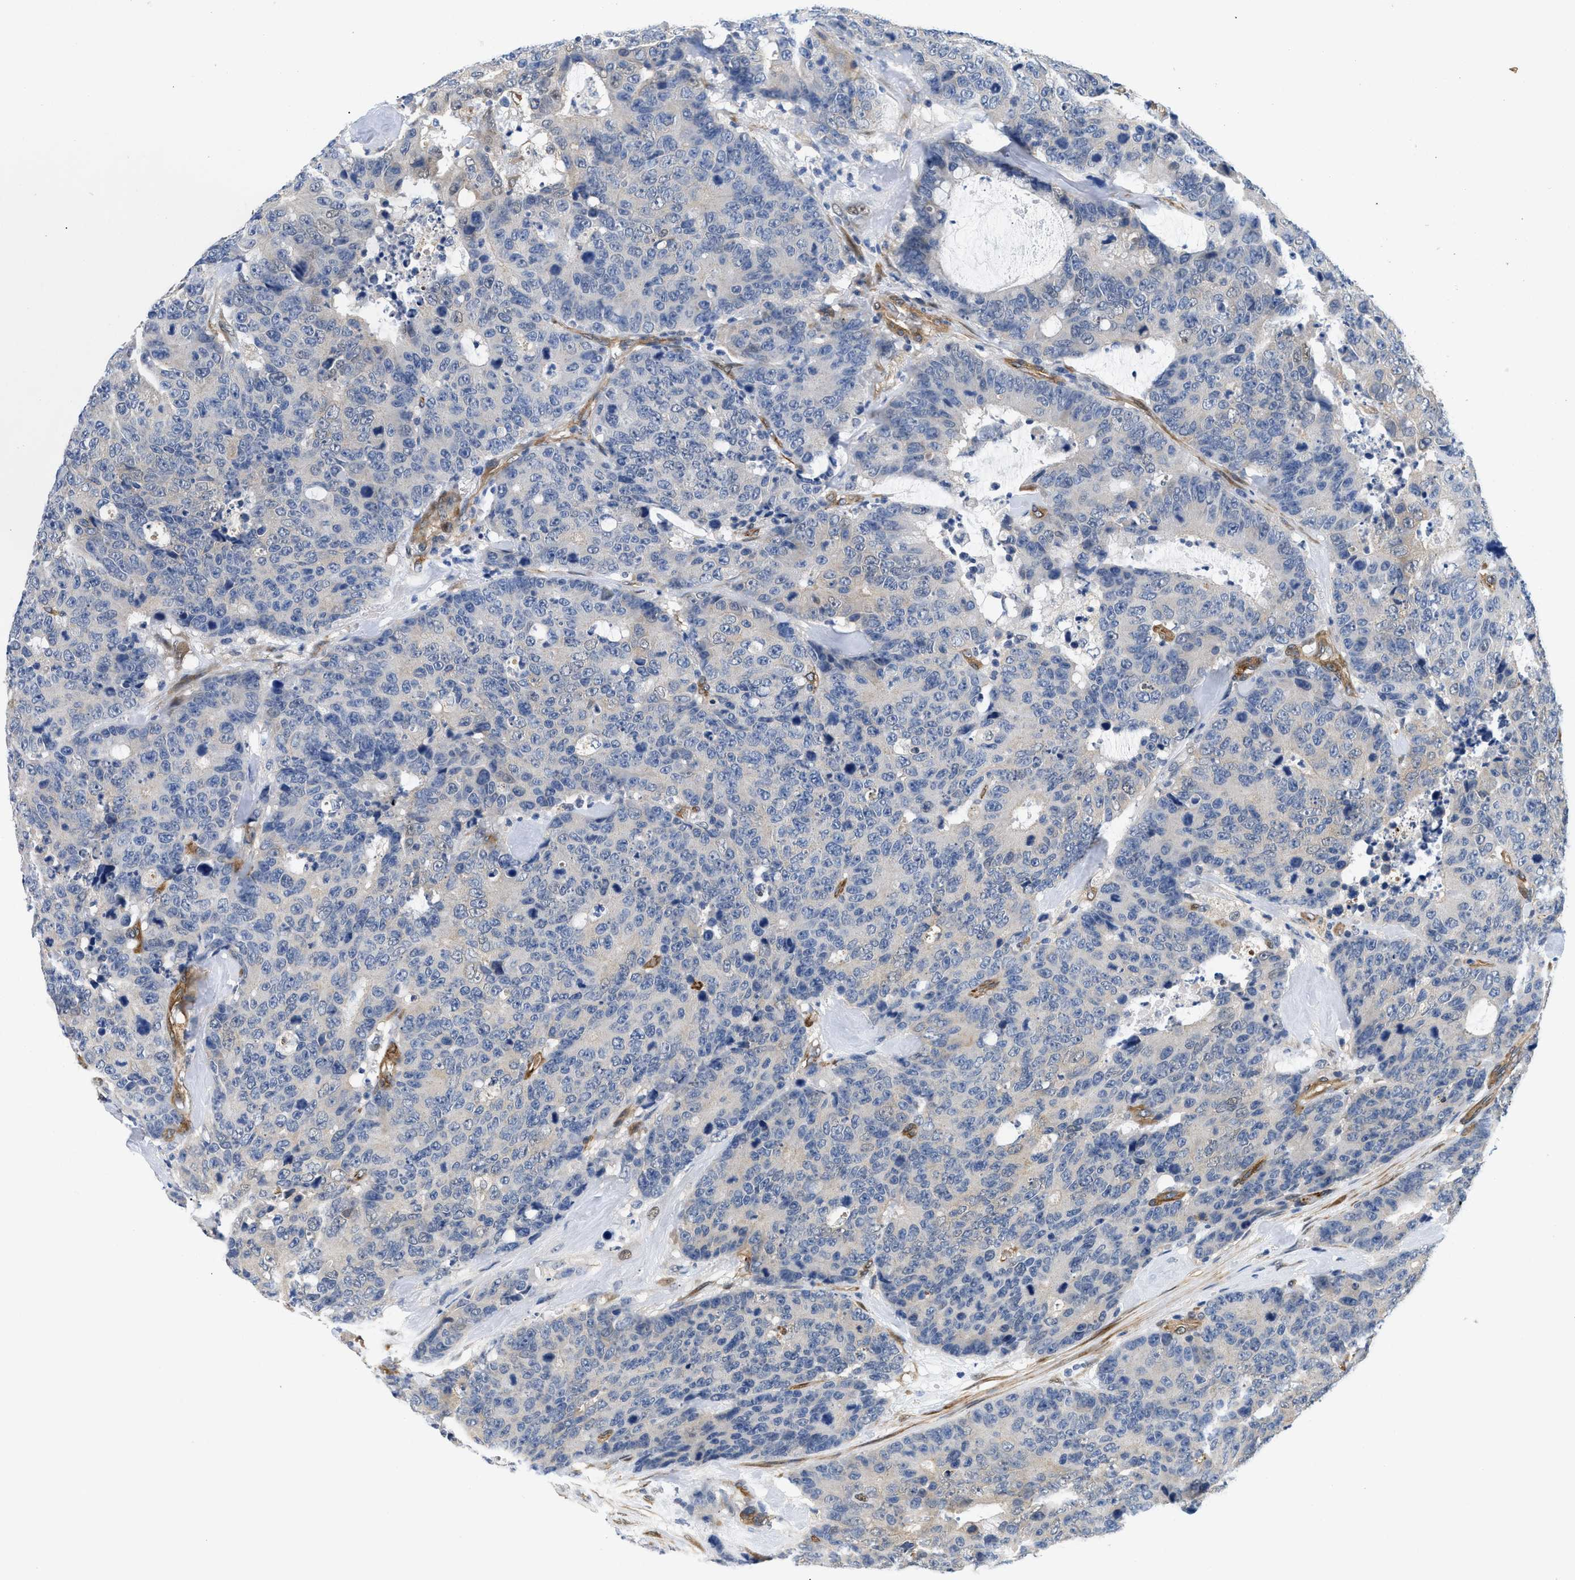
{"staining": {"intensity": "weak", "quantity": "<25%", "location": "cytoplasmic/membranous"}, "tissue": "colorectal cancer", "cell_type": "Tumor cells", "image_type": "cancer", "snomed": [{"axis": "morphology", "description": "Adenocarcinoma, NOS"}, {"axis": "topography", "description": "Colon"}], "caption": "There is no significant staining in tumor cells of colorectal cancer.", "gene": "RAPH1", "patient": {"sex": "female", "age": 86}}